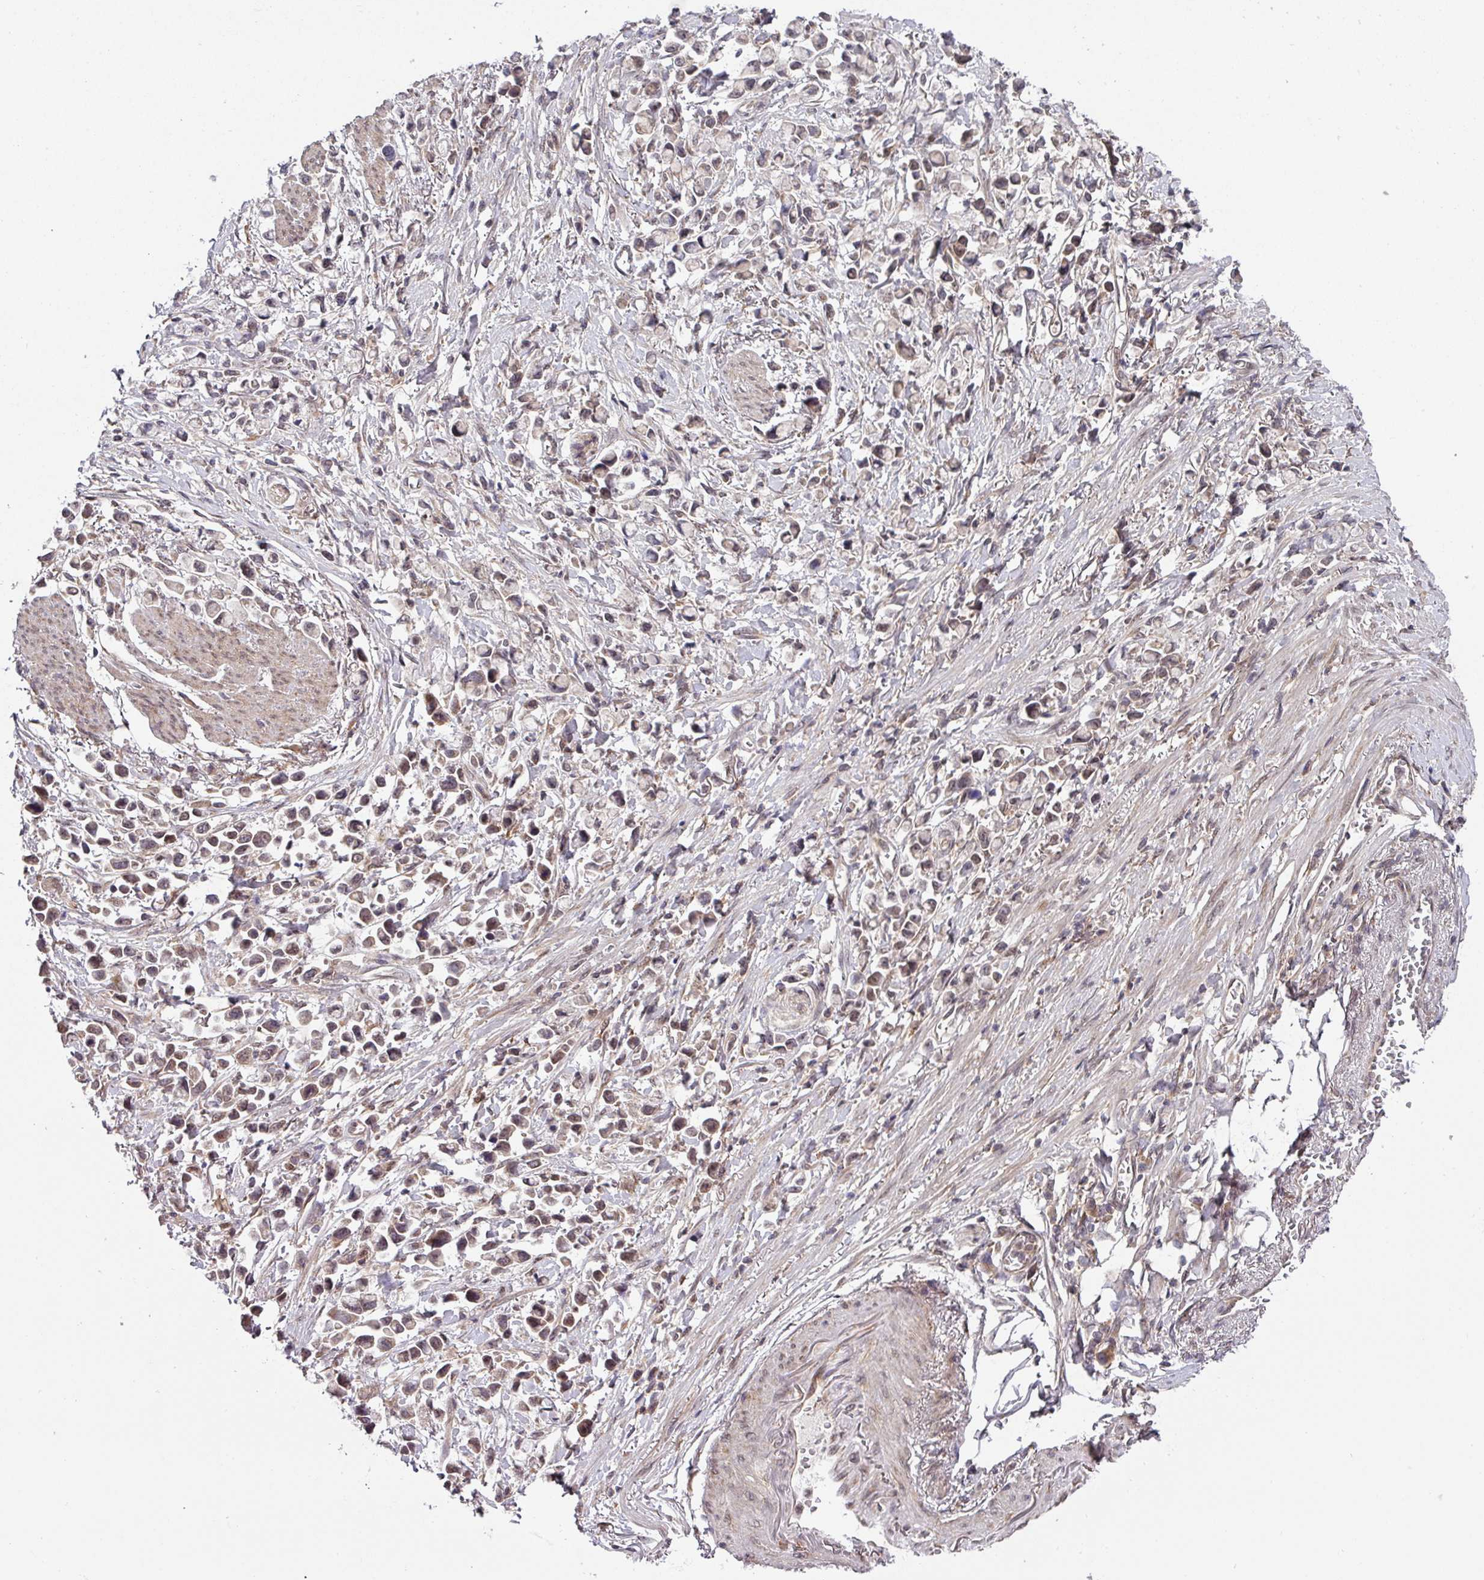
{"staining": {"intensity": "weak", "quantity": "<25%", "location": "nuclear"}, "tissue": "stomach cancer", "cell_type": "Tumor cells", "image_type": "cancer", "snomed": [{"axis": "morphology", "description": "Adenocarcinoma, NOS"}, {"axis": "topography", "description": "Stomach"}], "caption": "Immunohistochemical staining of human stomach adenocarcinoma demonstrates no significant positivity in tumor cells.", "gene": "CAMLG", "patient": {"sex": "female", "age": 81}}